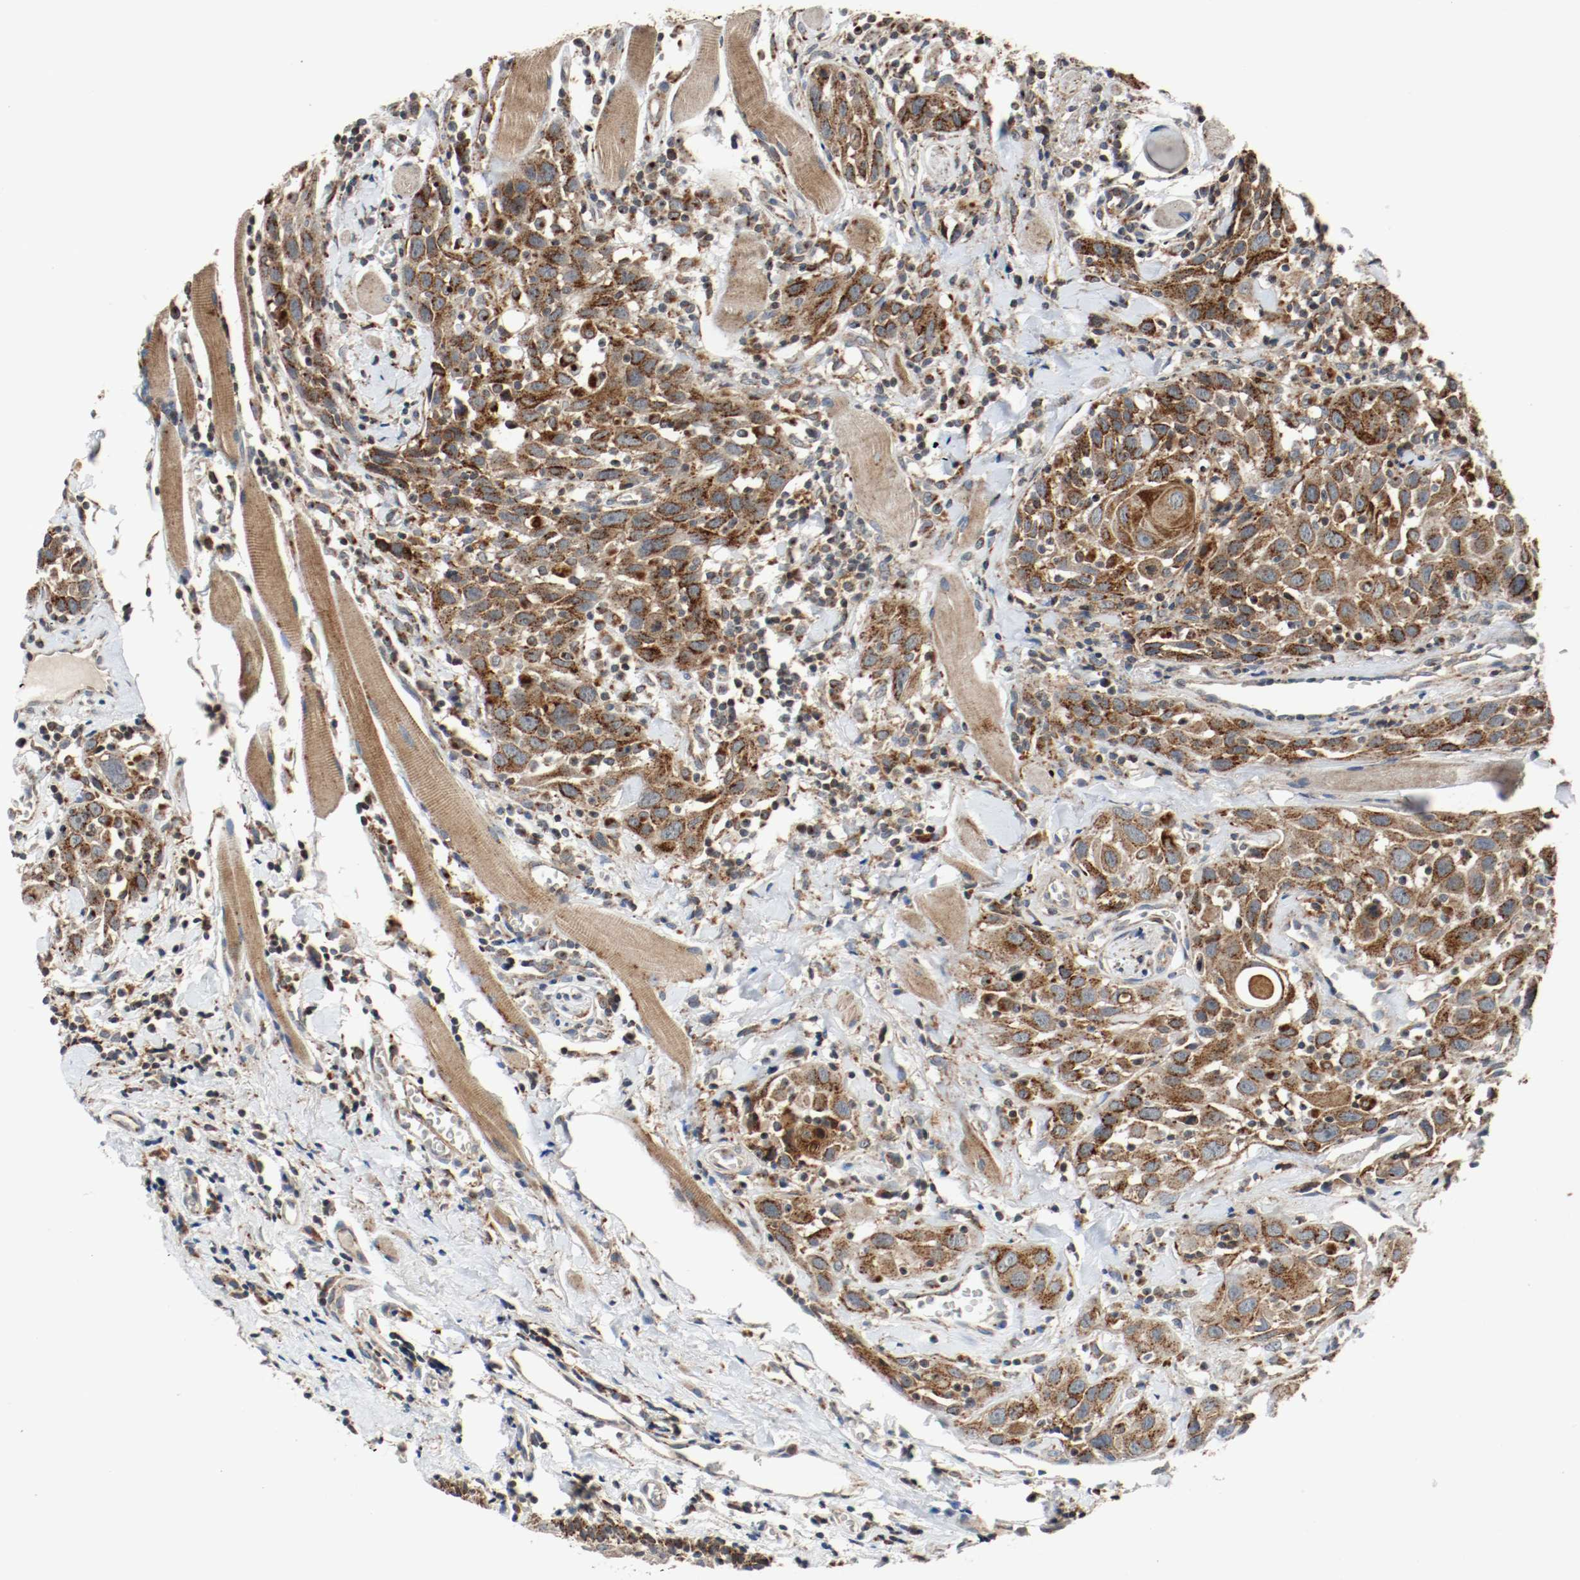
{"staining": {"intensity": "strong", "quantity": ">75%", "location": "cytoplasmic/membranous"}, "tissue": "head and neck cancer", "cell_type": "Tumor cells", "image_type": "cancer", "snomed": [{"axis": "morphology", "description": "Squamous cell carcinoma, NOS"}, {"axis": "topography", "description": "Oral tissue"}, {"axis": "topography", "description": "Head-Neck"}], "caption": "Squamous cell carcinoma (head and neck) was stained to show a protein in brown. There is high levels of strong cytoplasmic/membranous expression in about >75% of tumor cells. (DAB (3,3'-diaminobenzidine) IHC, brown staining for protein, blue staining for nuclei).", "gene": "LAMP2", "patient": {"sex": "female", "age": 50}}